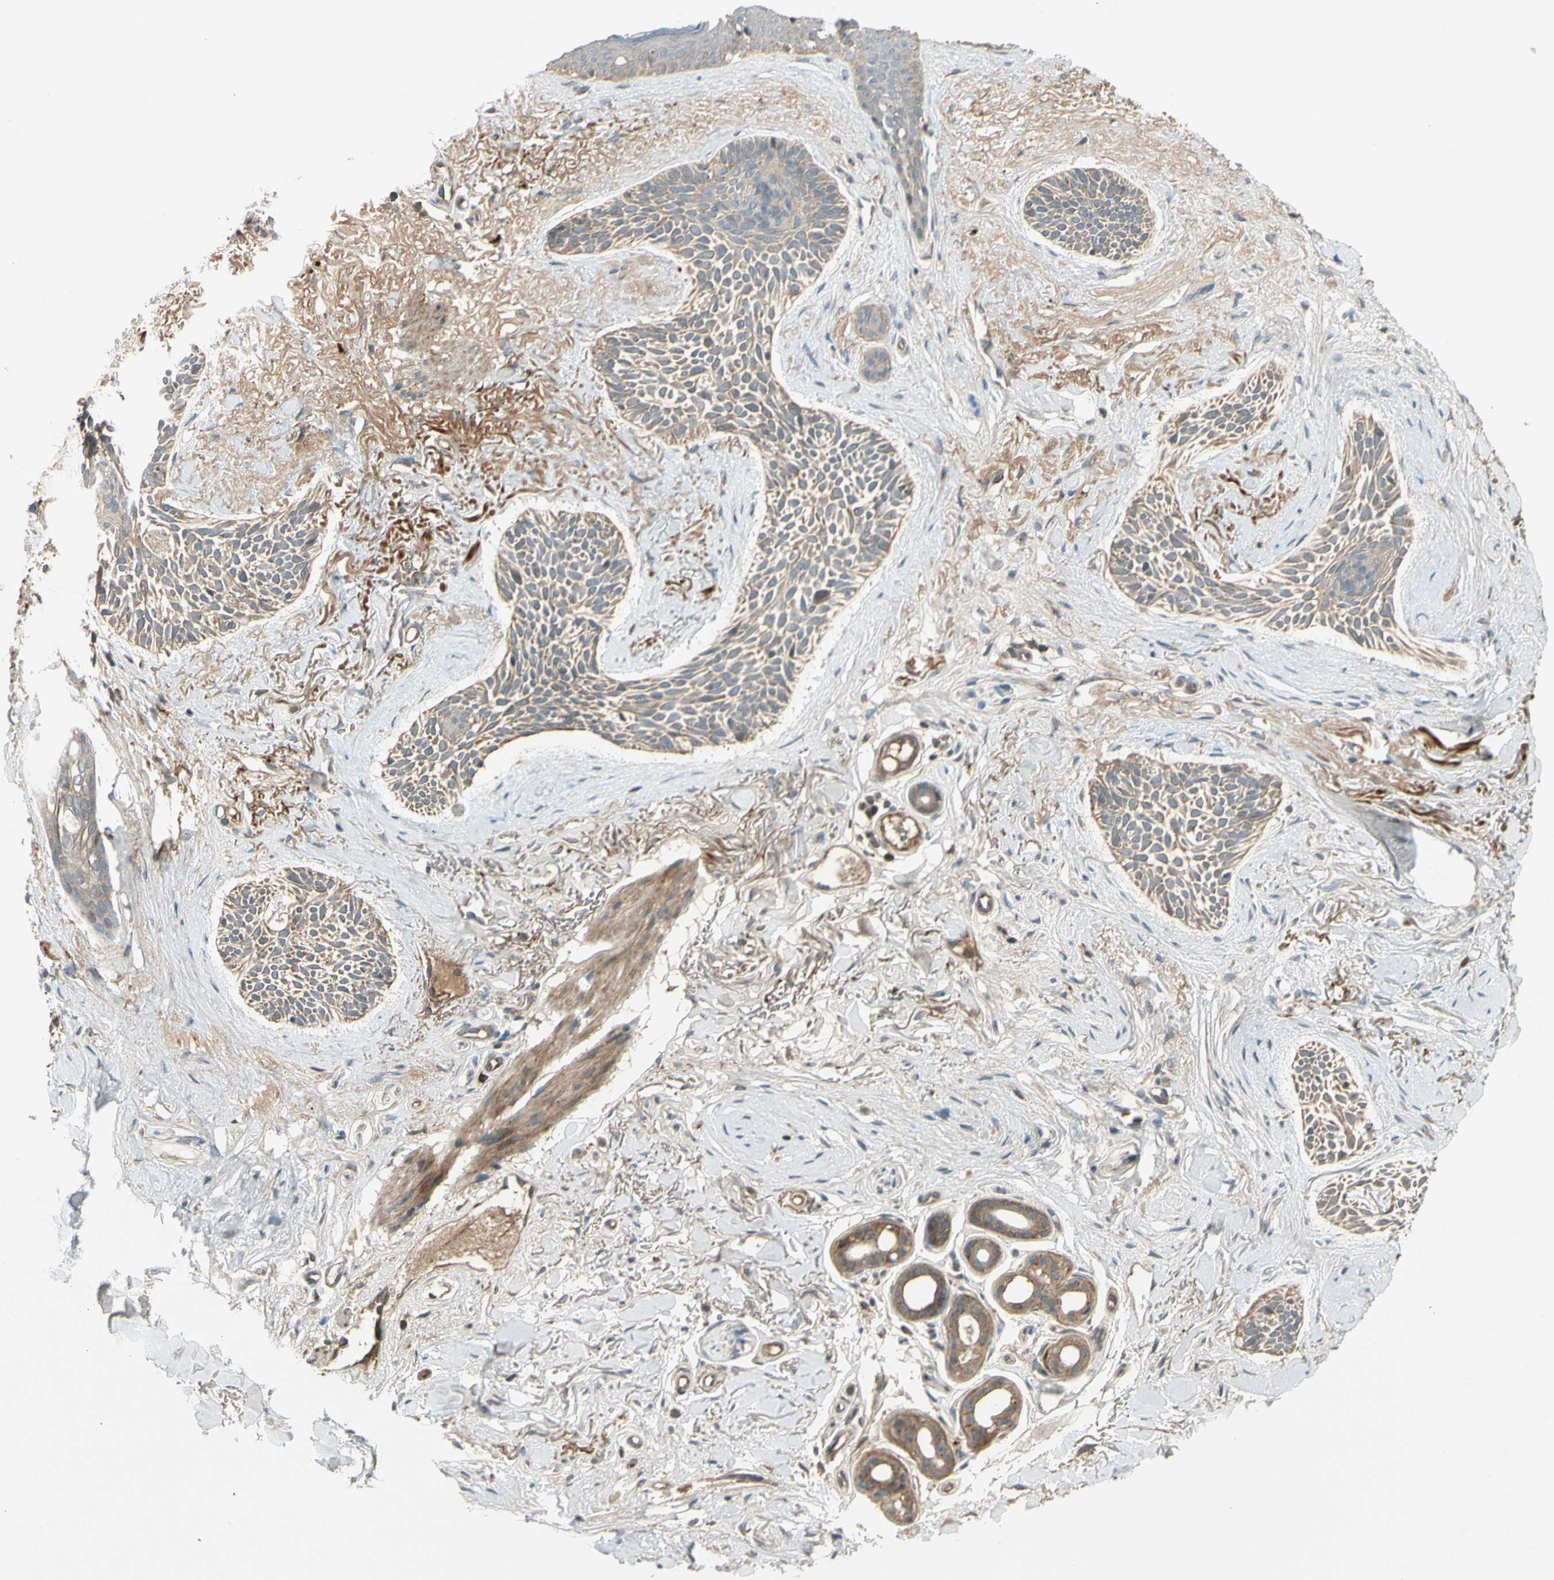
{"staining": {"intensity": "weak", "quantity": ">75%", "location": "cytoplasmic/membranous"}, "tissue": "skin cancer", "cell_type": "Tumor cells", "image_type": "cancer", "snomed": [{"axis": "morphology", "description": "Normal tissue, NOS"}, {"axis": "morphology", "description": "Basal cell carcinoma"}, {"axis": "topography", "description": "Skin"}], "caption": "A histopathology image of human skin basal cell carcinoma stained for a protein shows weak cytoplasmic/membranous brown staining in tumor cells.", "gene": "ACVR1C", "patient": {"sex": "female", "age": 84}}